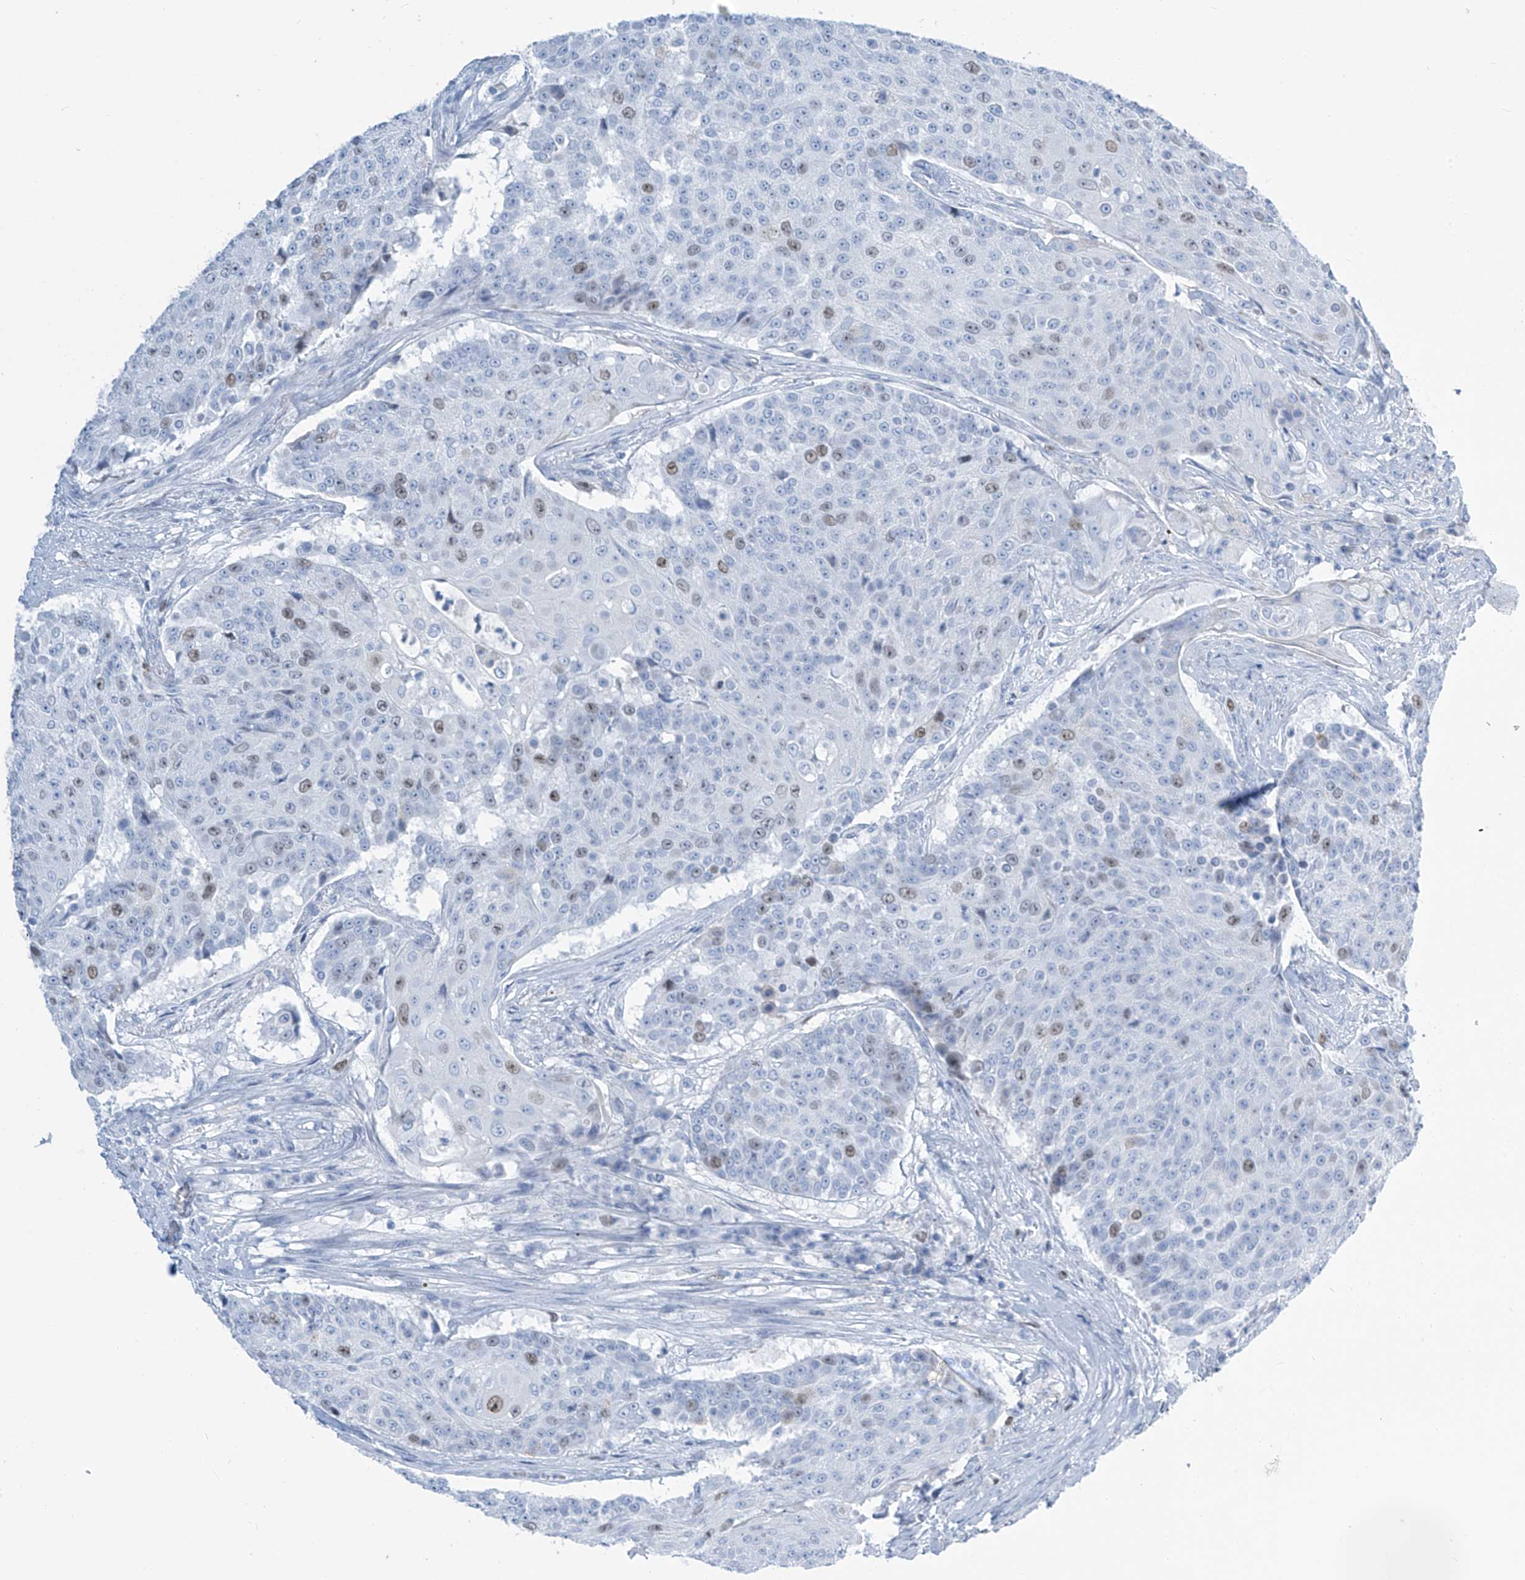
{"staining": {"intensity": "weak", "quantity": "<25%", "location": "nuclear"}, "tissue": "urothelial cancer", "cell_type": "Tumor cells", "image_type": "cancer", "snomed": [{"axis": "morphology", "description": "Urothelial carcinoma, High grade"}, {"axis": "topography", "description": "Urinary bladder"}], "caption": "High power microscopy photomicrograph of an IHC image of high-grade urothelial carcinoma, revealing no significant positivity in tumor cells.", "gene": "SGO2", "patient": {"sex": "female", "age": 63}}